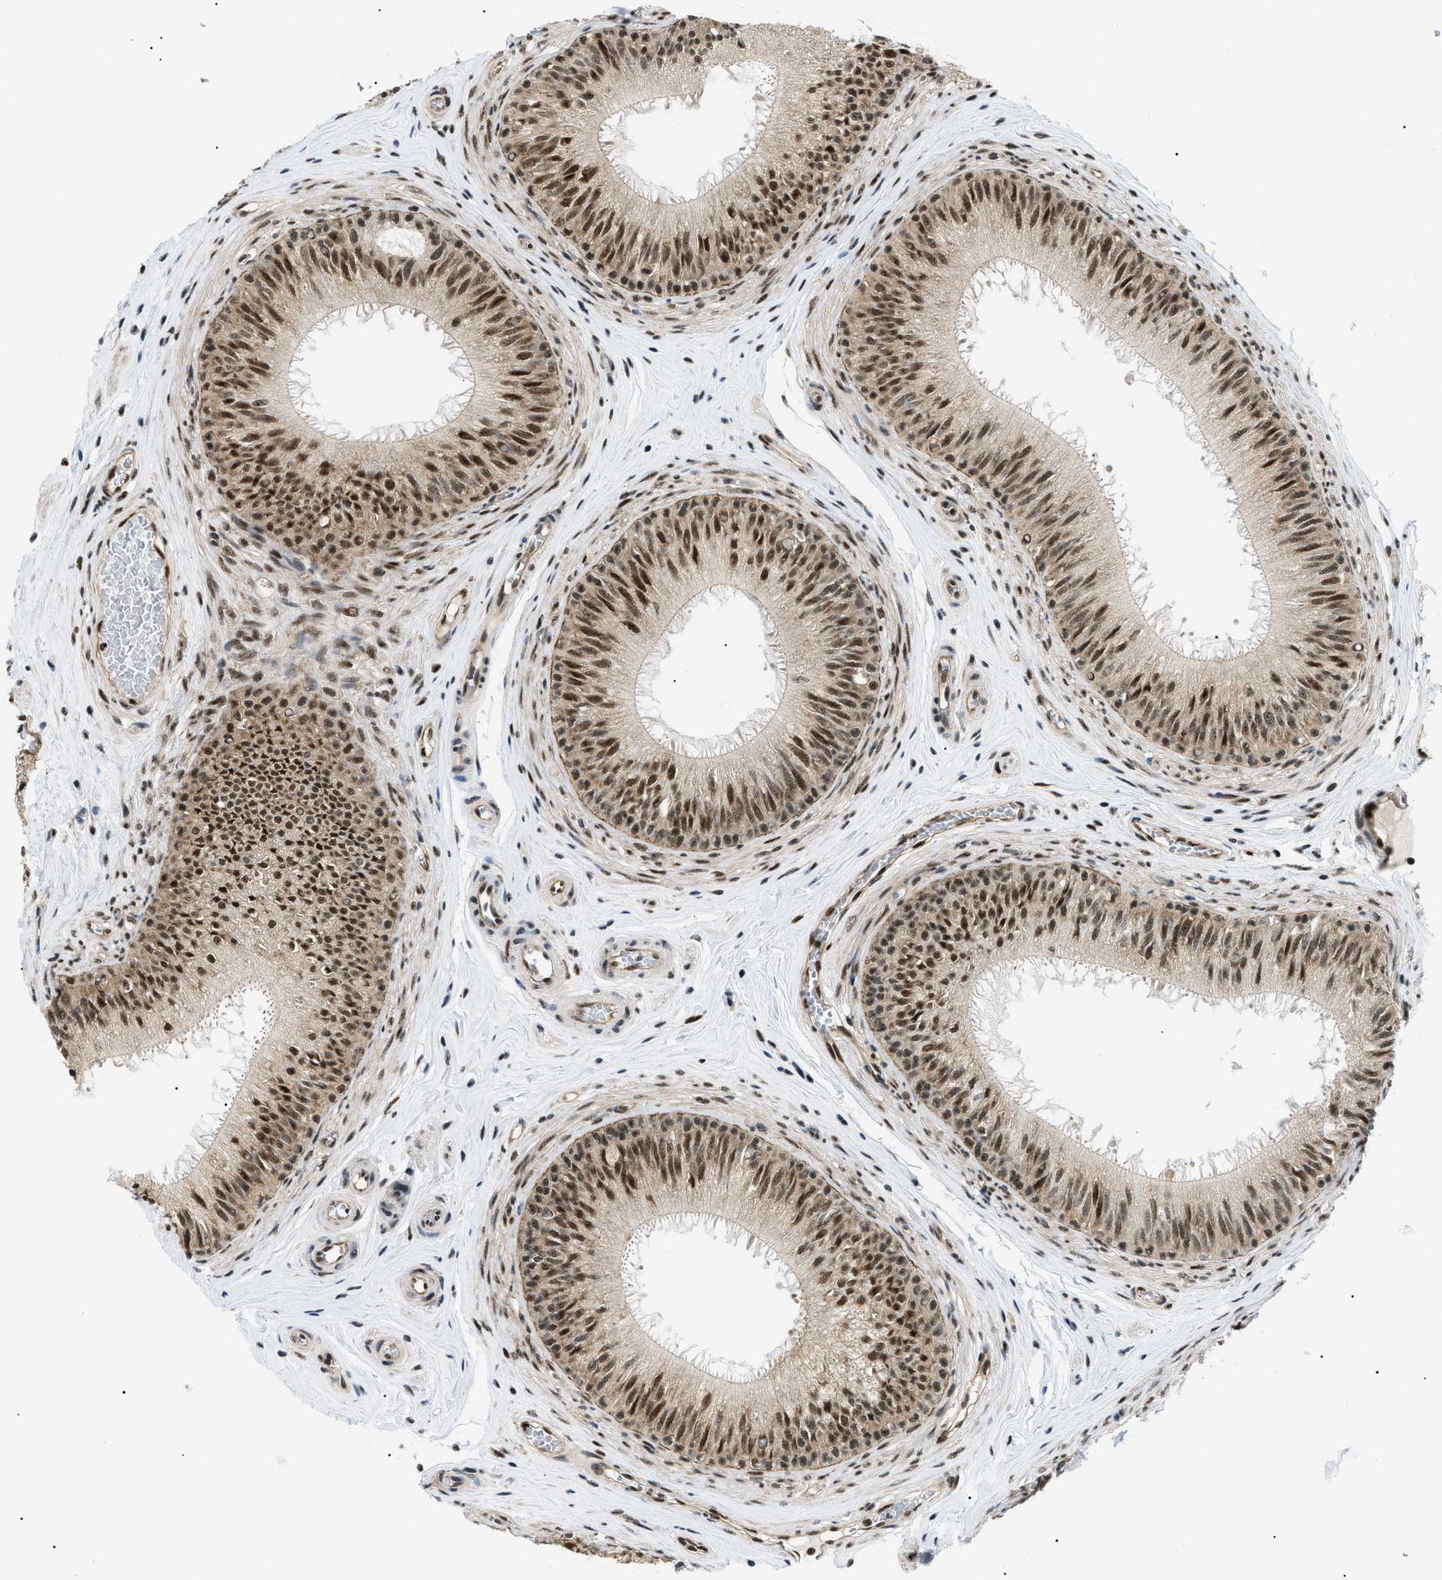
{"staining": {"intensity": "strong", "quantity": ">75%", "location": "nuclear"}, "tissue": "epididymis", "cell_type": "Glandular cells", "image_type": "normal", "snomed": [{"axis": "morphology", "description": "Normal tissue, NOS"}, {"axis": "topography", "description": "Testis"}, {"axis": "topography", "description": "Epididymis"}], "caption": "IHC of unremarkable human epididymis demonstrates high levels of strong nuclear expression in about >75% of glandular cells.", "gene": "CWC25", "patient": {"sex": "male", "age": 36}}